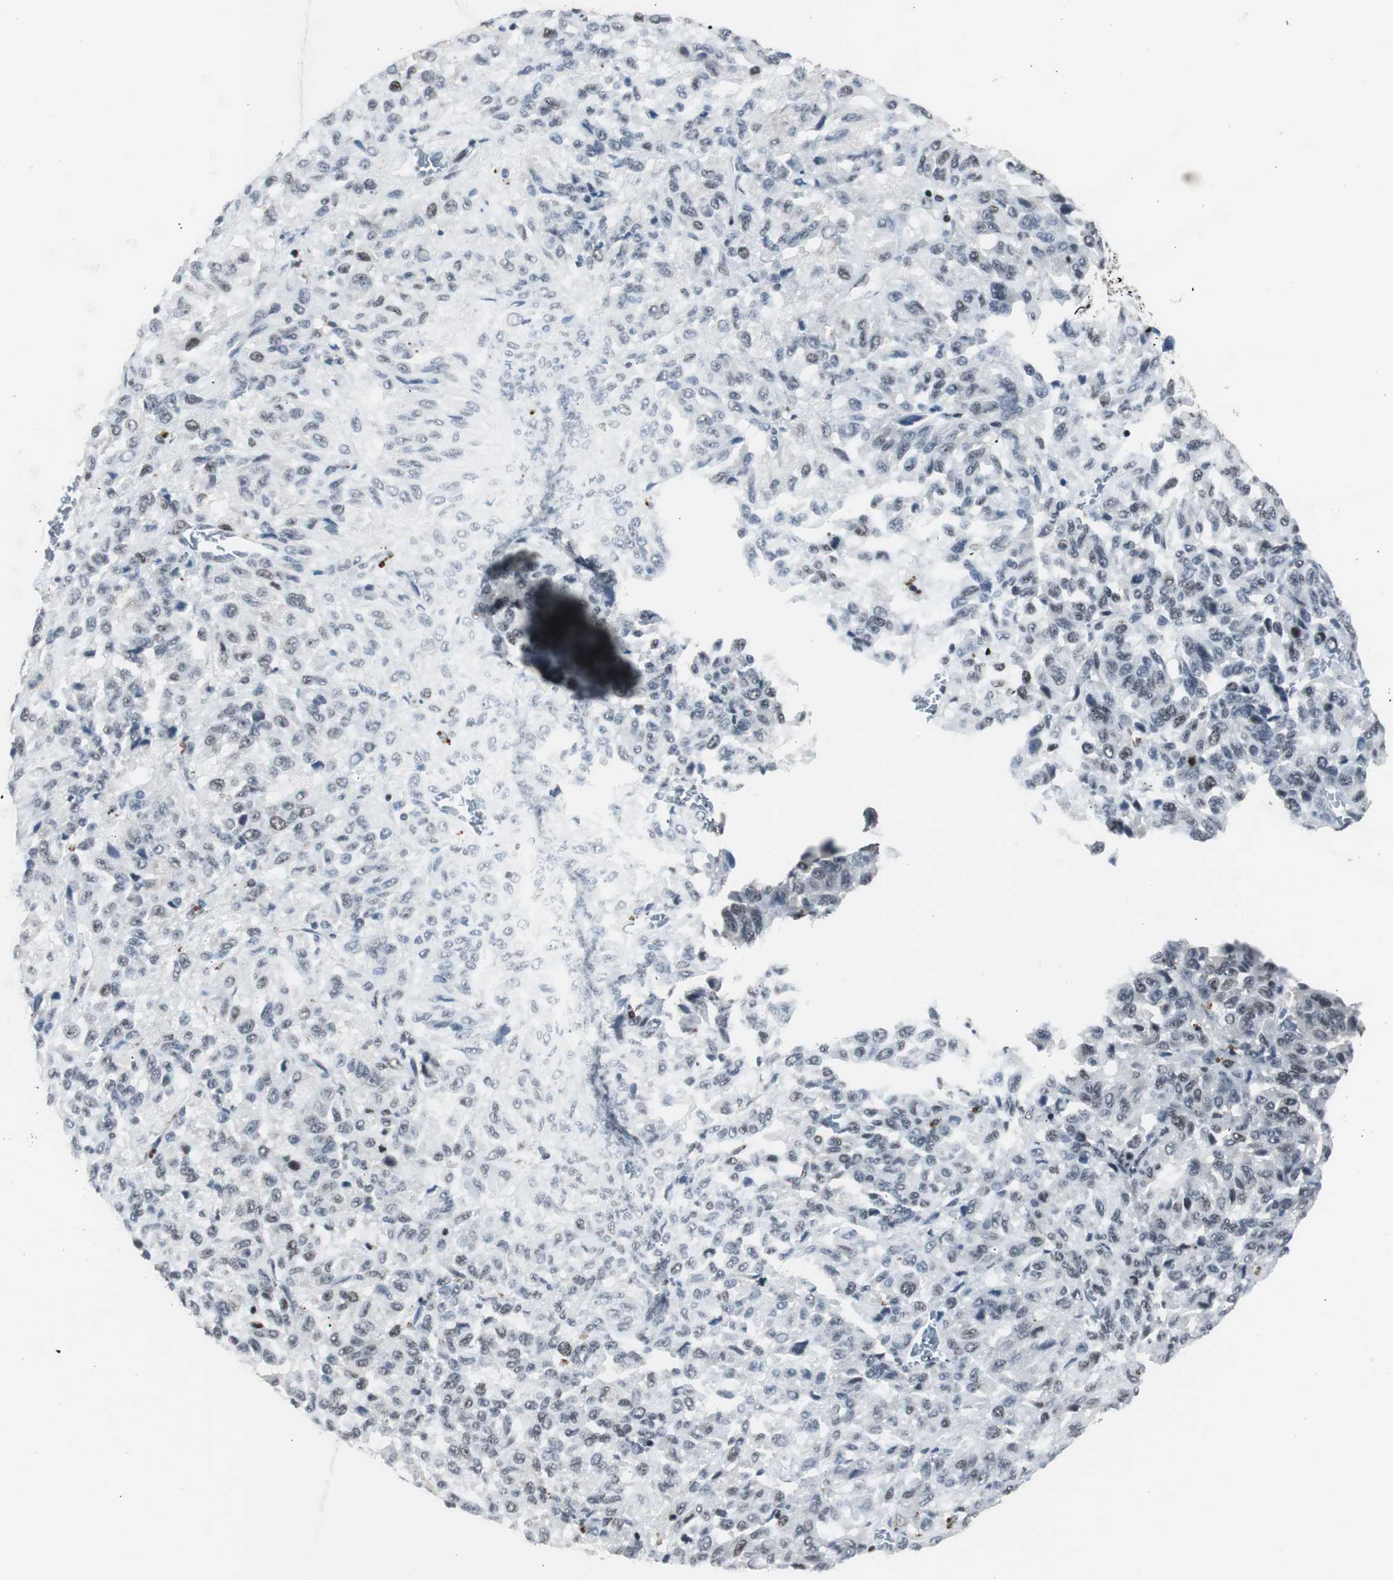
{"staining": {"intensity": "negative", "quantity": "none", "location": "none"}, "tissue": "melanoma", "cell_type": "Tumor cells", "image_type": "cancer", "snomed": [{"axis": "morphology", "description": "Malignant melanoma, Metastatic site"}, {"axis": "topography", "description": "Lung"}], "caption": "A high-resolution photomicrograph shows immunohistochemistry (IHC) staining of malignant melanoma (metastatic site), which reveals no significant positivity in tumor cells.", "gene": "RAD9A", "patient": {"sex": "male", "age": 64}}